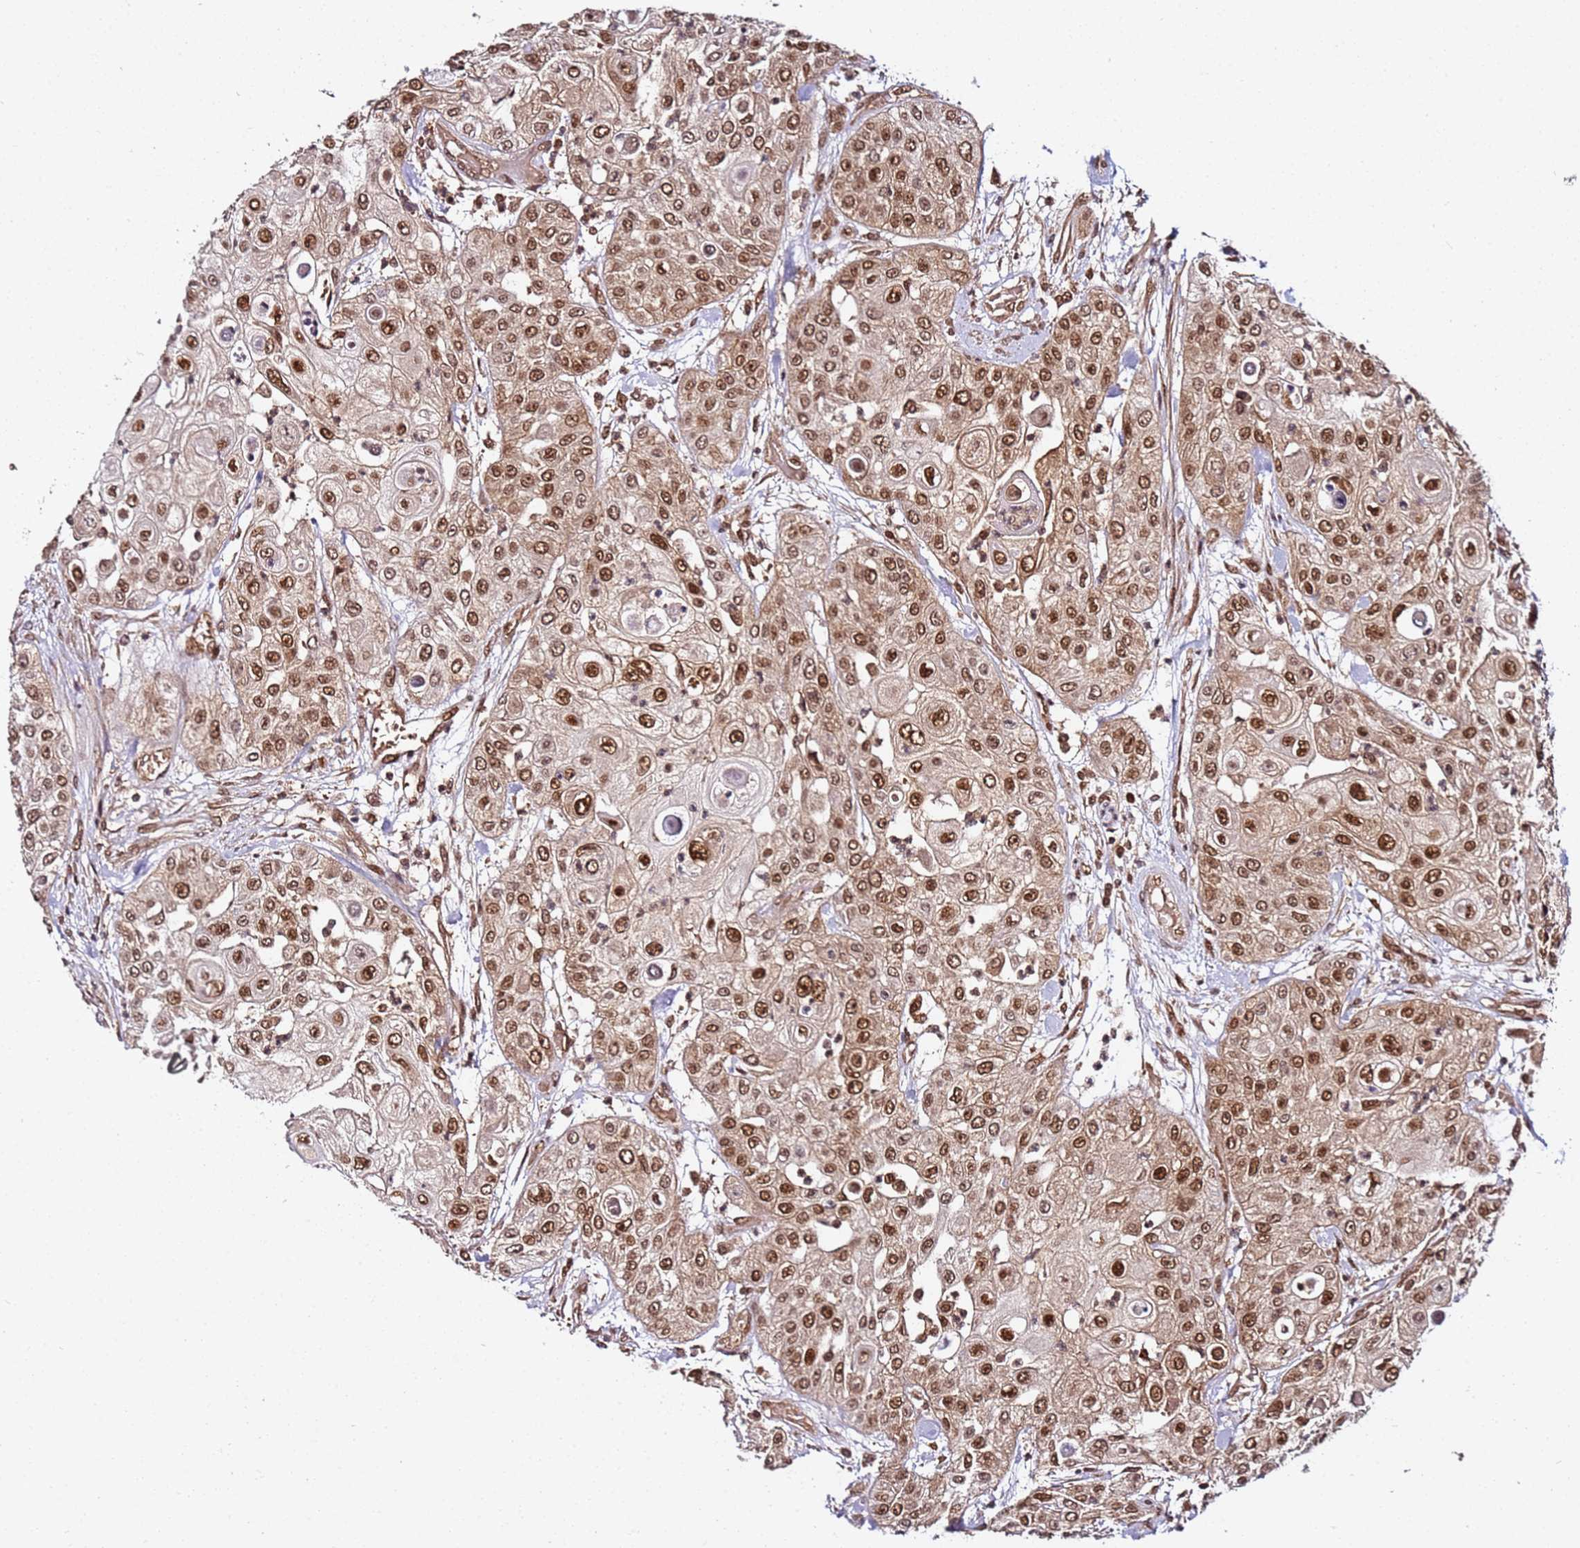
{"staining": {"intensity": "moderate", "quantity": ">75%", "location": "nuclear"}, "tissue": "urothelial cancer", "cell_type": "Tumor cells", "image_type": "cancer", "snomed": [{"axis": "morphology", "description": "Urothelial carcinoma, High grade"}, {"axis": "topography", "description": "Urinary bladder"}], "caption": "Urothelial carcinoma (high-grade) stained for a protein demonstrates moderate nuclear positivity in tumor cells. The protein of interest is shown in brown color, while the nuclei are stained blue.", "gene": "RGS18", "patient": {"sex": "female", "age": 79}}